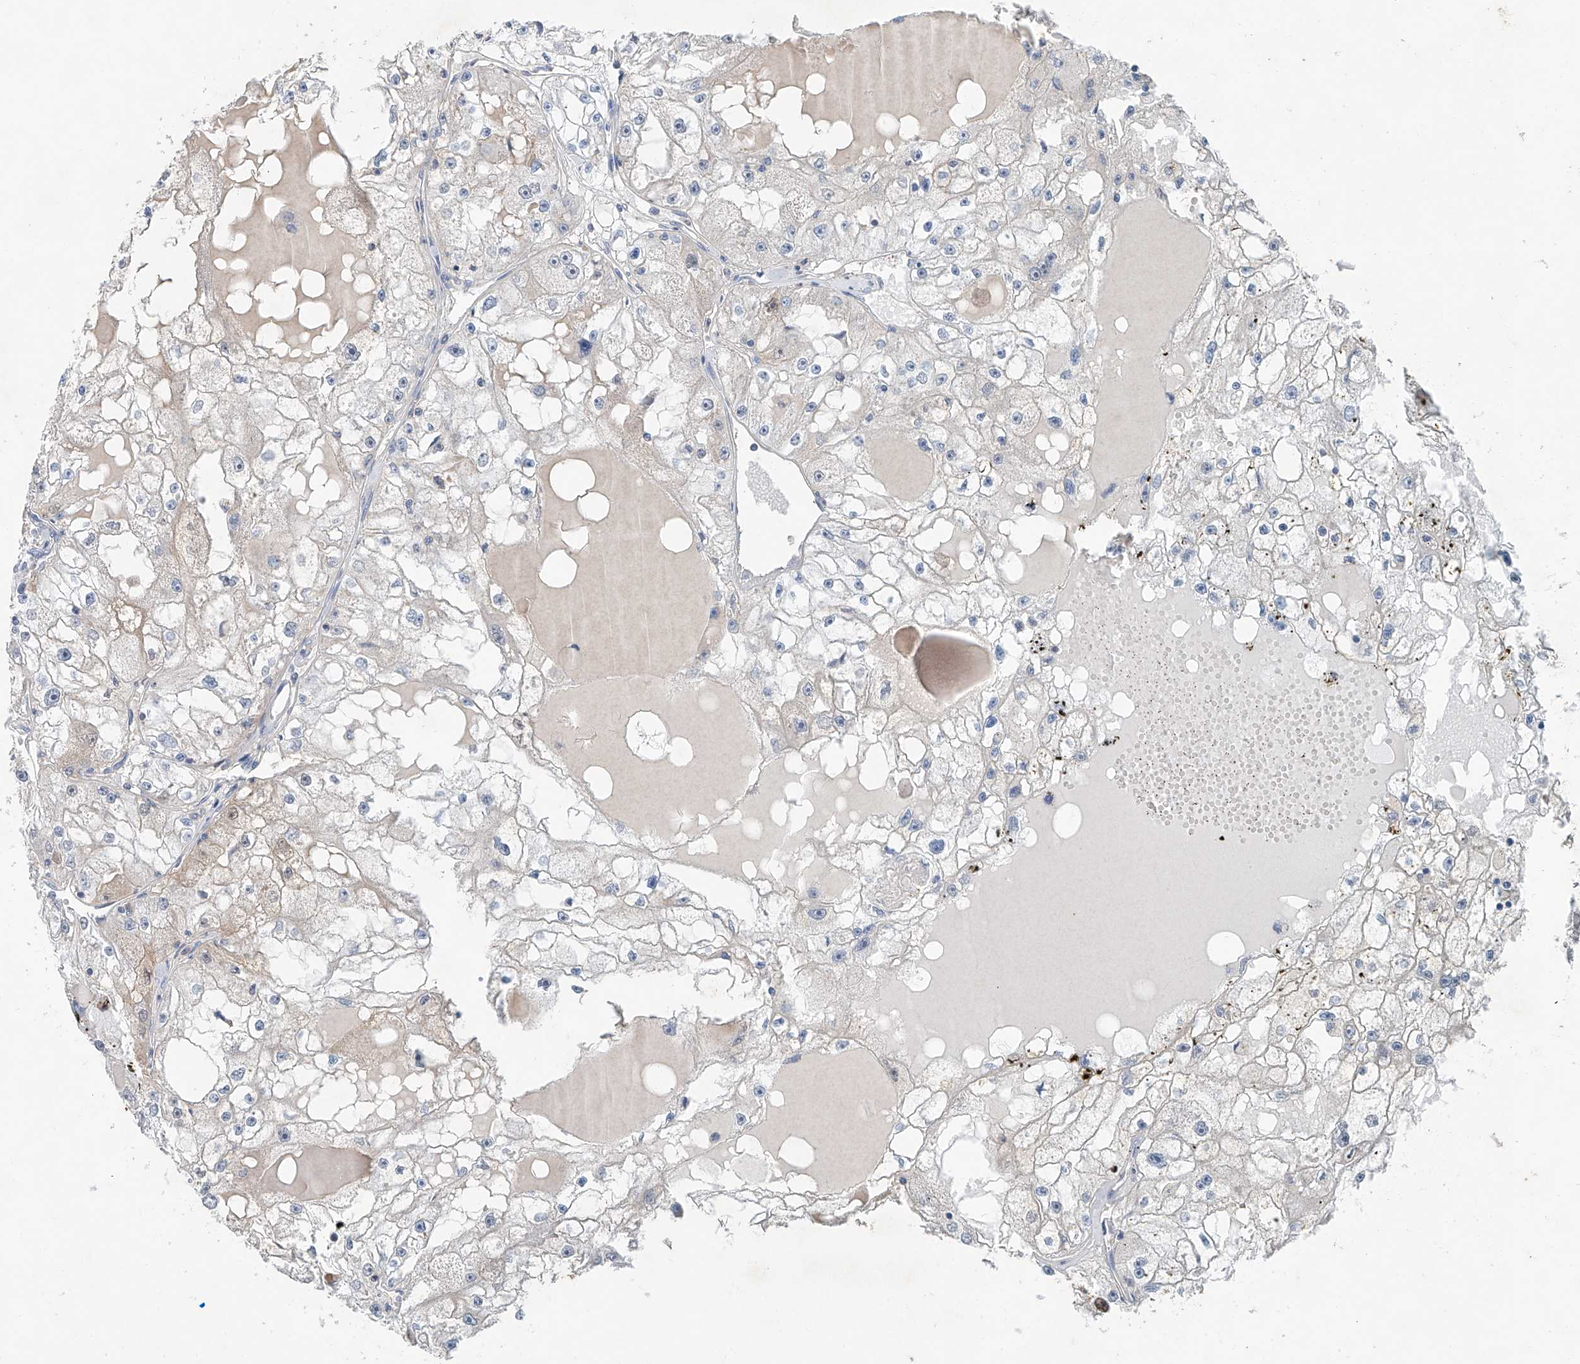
{"staining": {"intensity": "negative", "quantity": "none", "location": "none"}, "tissue": "renal cancer", "cell_type": "Tumor cells", "image_type": "cancer", "snomed": [{"axis": "morphology", "description": "Adenocarcinoma, NOS"}, {"axis": "topography", "description": "Kidney"}], "caption": "A histopathology image of renal cancer (adenocarcinoma) stained for a protein reveals no brown staining in tumor cells. (IHC, brightfield microscopy, high magnification).", "gene": "ANKRD34A", "patient": {"sex": "male", "age": 56}}